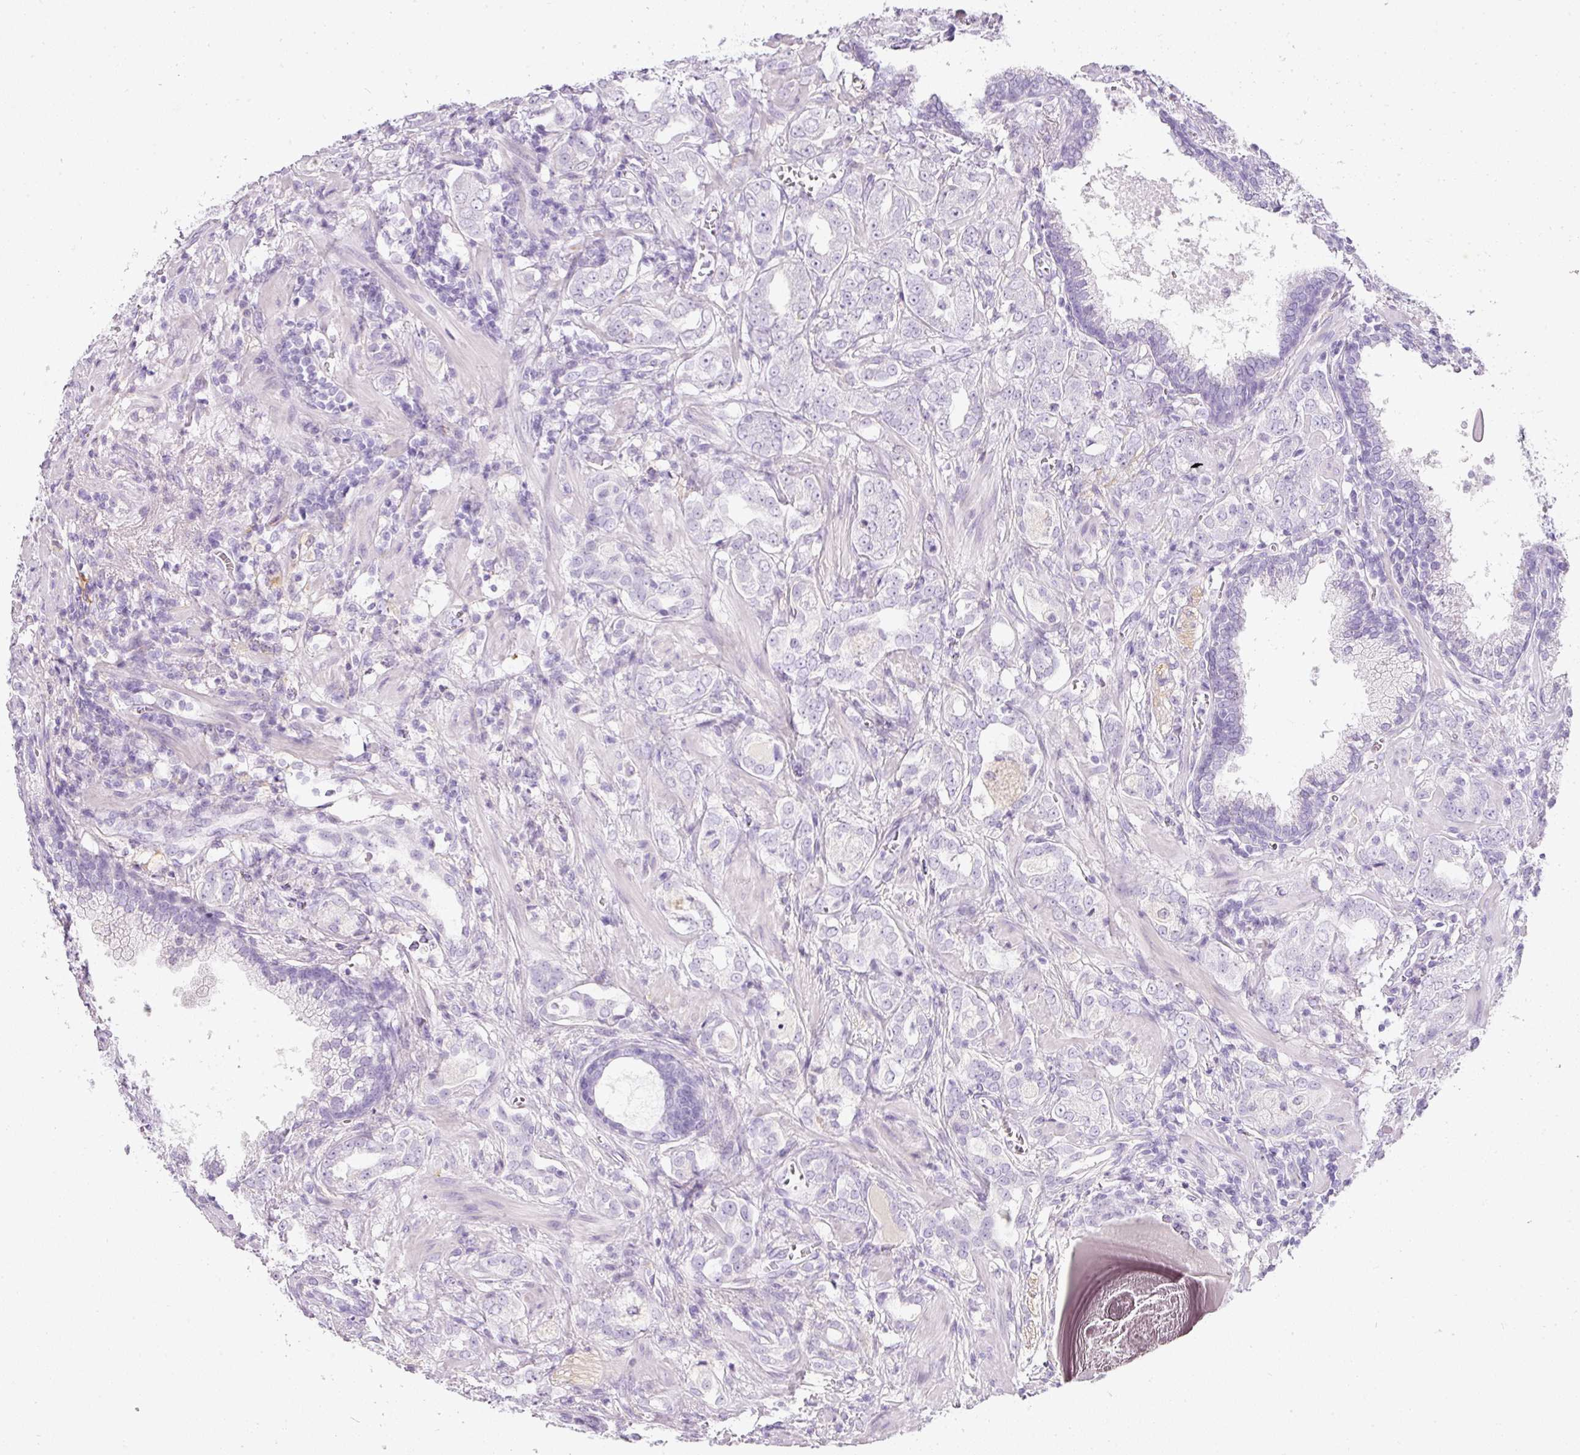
{"staining": {"intensity": "negative", "quantity": "none", "location": "none"}, "tissue": "prostate cancer", "cell_type": "Tumor cells", "image_type": "cancer", "snomed": [{"axis": "morphology", "description": "Adenocarcinoma, High grade"}, {"axis": "topography", "description": "Prostate"}], "caption": "Tumor cells are negative for protein expression in human prostate cancer (high-grade adenocarcinoma). (Immunohistochemistry, brightfield microscopy, high magnification).", "gene": "DNM1", "patient": {"sex": "male", "age": 63}}